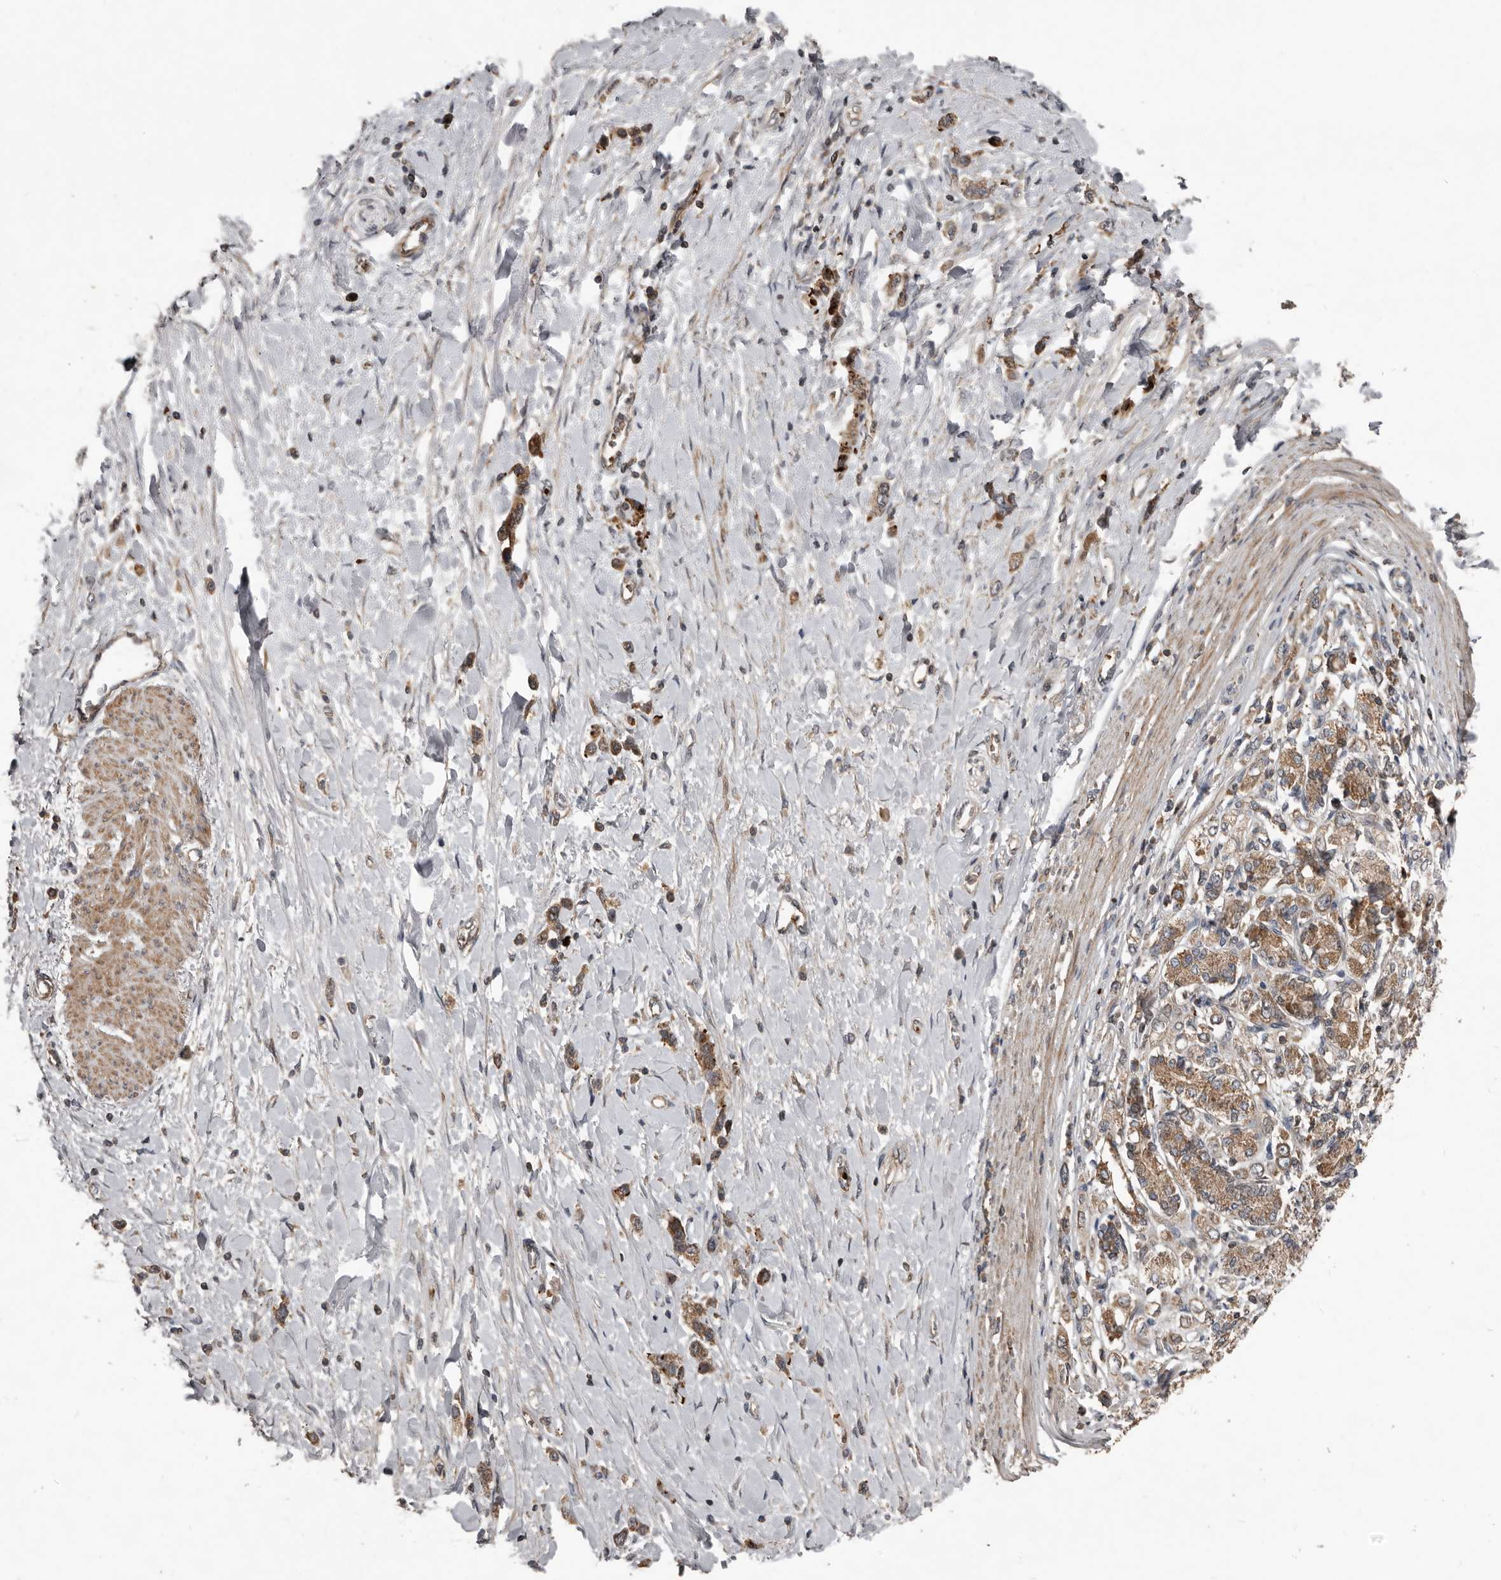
{"staining": {"intensity": "moderate", "quantity": ">75%", "location": "cytoplasmic/membranous"}, "tissue": "stomach cancer", "cell_type": "Tumor cells", "image_type": "cancer", "snomed": [{"axis": "morphology", "description": "Adenocarcinoma, NOS"}, {"axis": "topography", "description": "Stomach"}], "caption": "Immunohistochemistry (IHC) of stomach cancer (adenocarcinoma) reveals medium levels of moderate cytoplasmic/membranous positivity in approximately >75% of tumor cells. (Brightfield microscopy of DAB IHC at high magnification).", "gene": "FBXO31", "patient": {"sex": "female", "age": 65}}